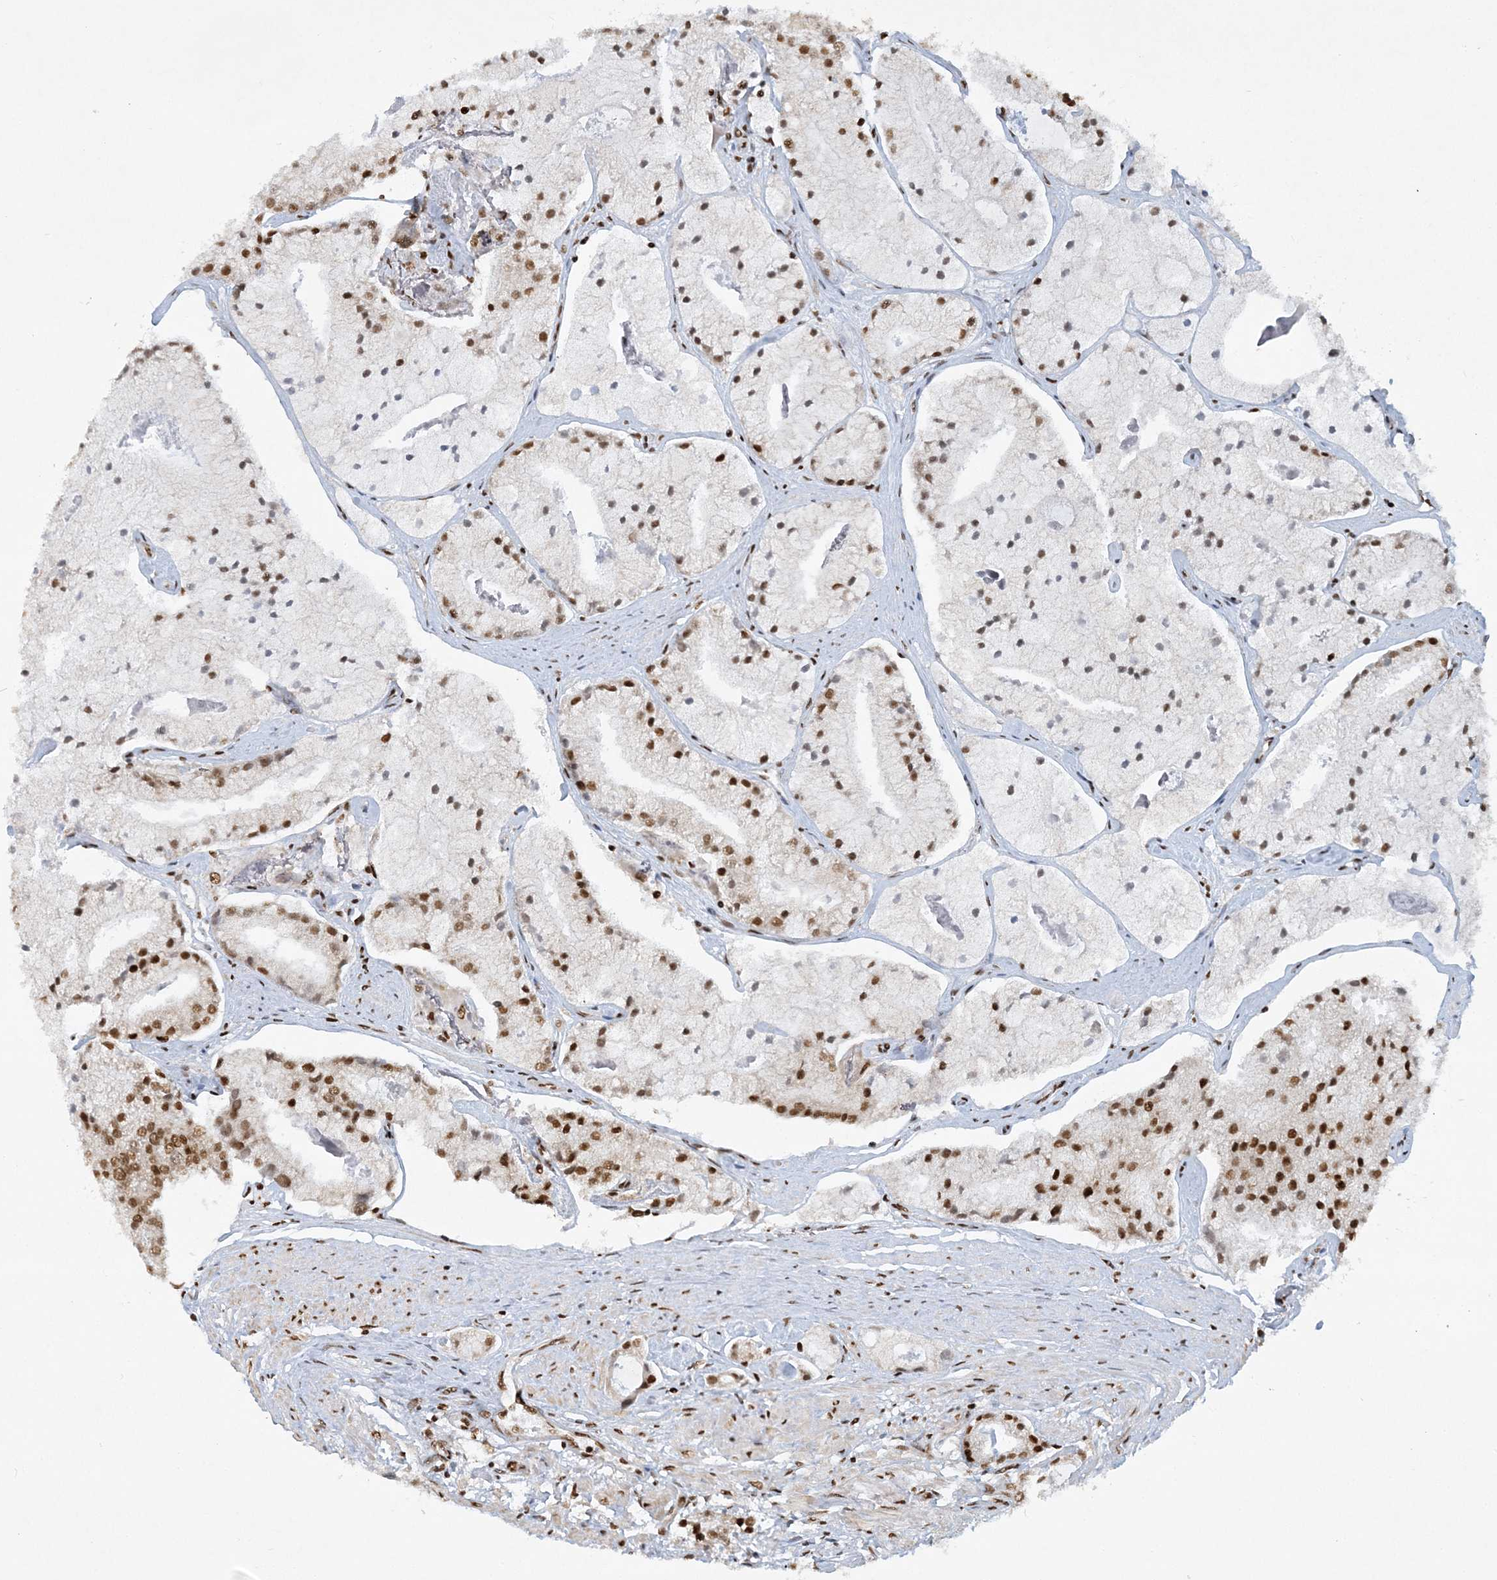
{"staining": {"intensity": "strong", "quantity": "25%-75%", "location": "nuclear"}, "tissue": "prostate cancer", "cell_type": "Tumor cells", "image_type": "cancer", "snomed": [{"axis": "morphology", "description": "Adenocarcinoma, High grade"}, {"axis": "topography", "description": "Prostate"}], "caption": "Prostate cancer was stained to show a protein in brown. There is high levels of strong nuclear positivity in approximately 25%-75% of tumor cells.", "gene": "DELE1", "patient": {"sex": "male", "age": 50}}